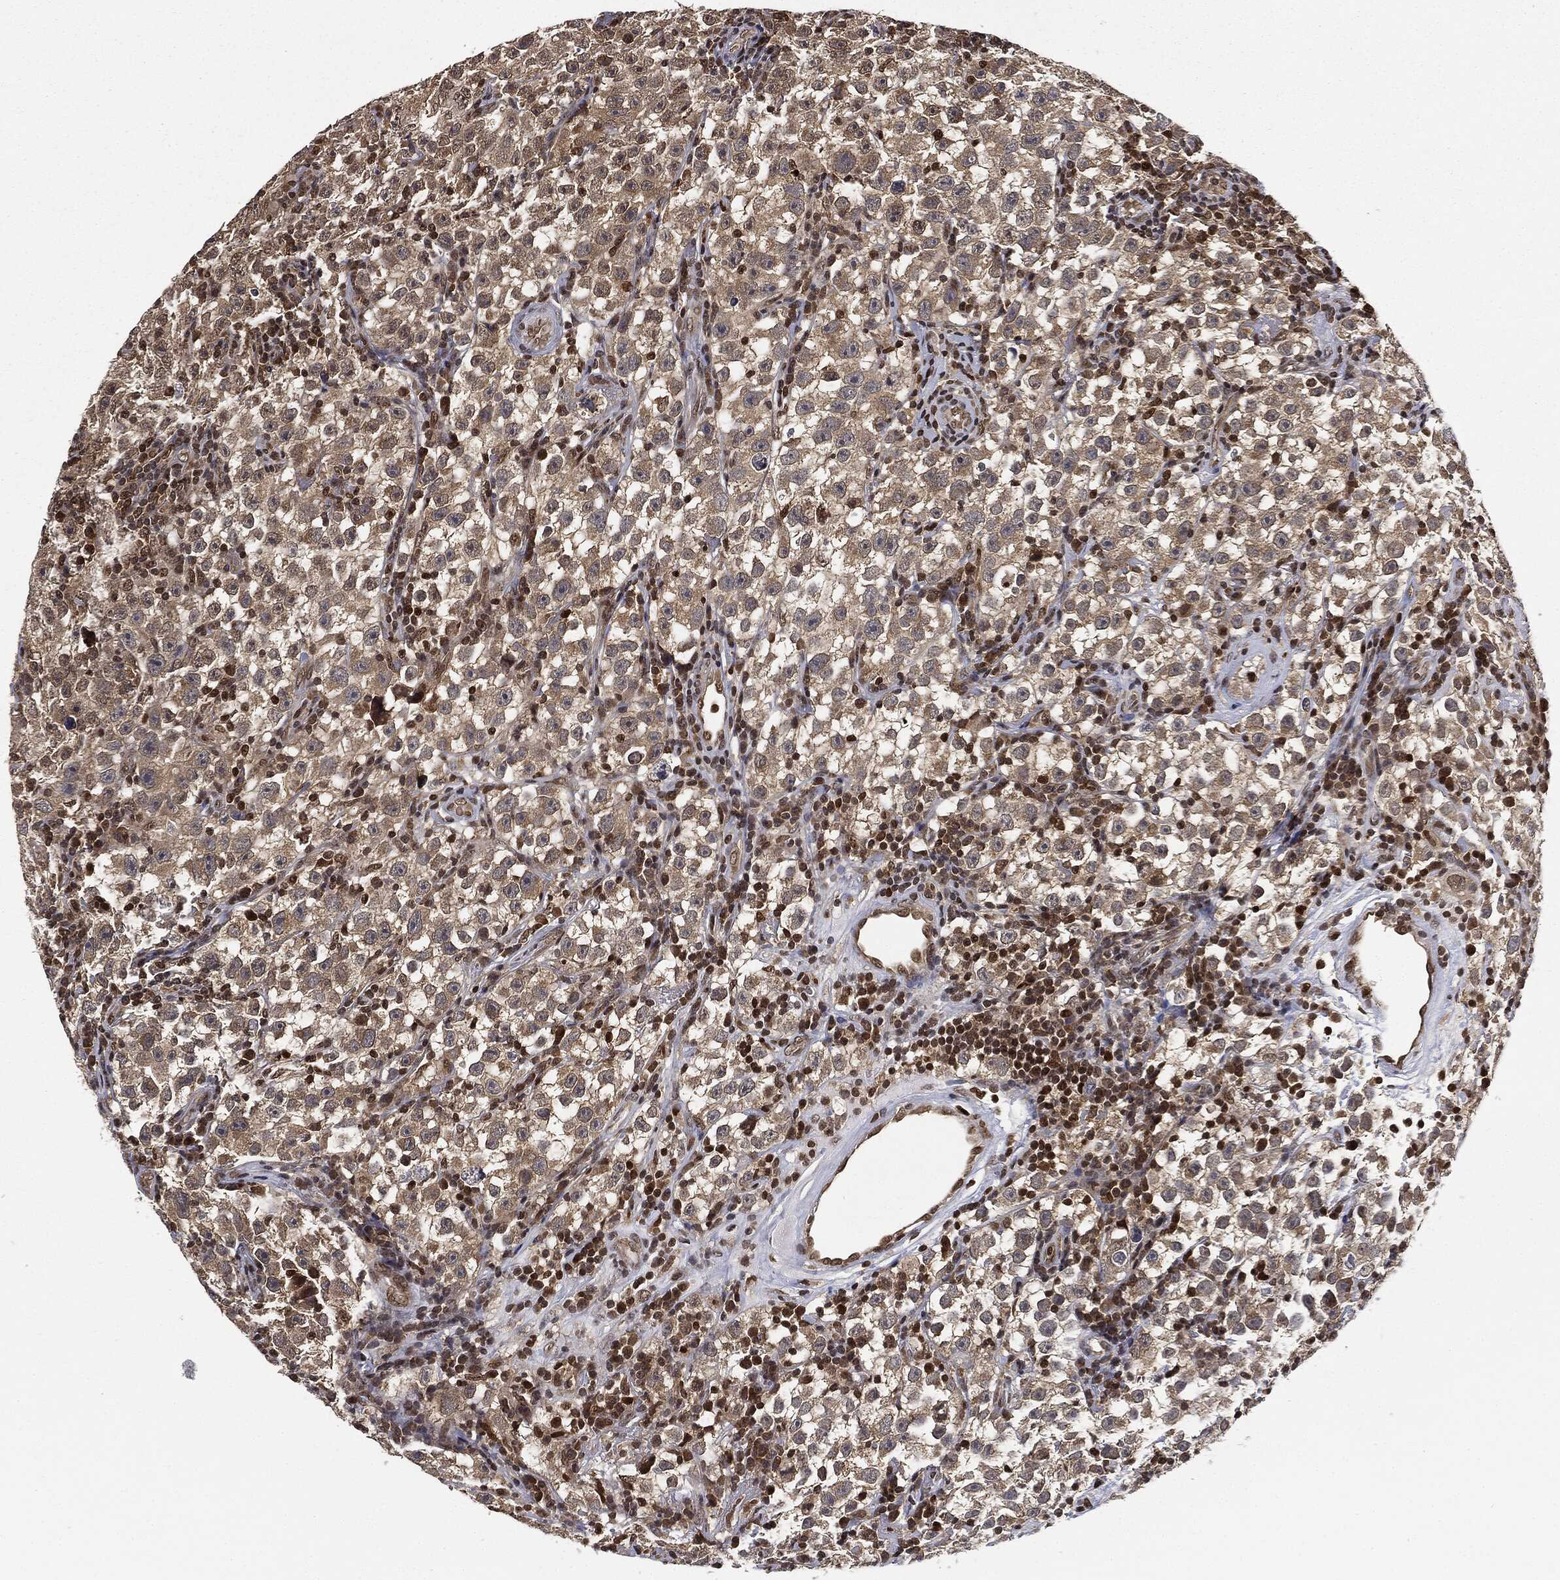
{"staining": {"intensity": "weak", "quantity": ">75%", "location": "cytoplasmic/membranous"}, "tissue": "testis cancer", "cell_type": "Tumor cells", "image_type": "cancer", "snomed": [{"axis": "morphology", "description": "Seminoma, NOS"}, {"axis": "topography", "description": "Testis"}], "caption": "This is an image of immunohistochemistry (IHC) staining of testis cancer (seminoma), which shows weak expression in the cytoplasmic/membranous of tumor cells.", "gene": "TBC1D22A", "patient": {"sex": "male", "age": 22}}